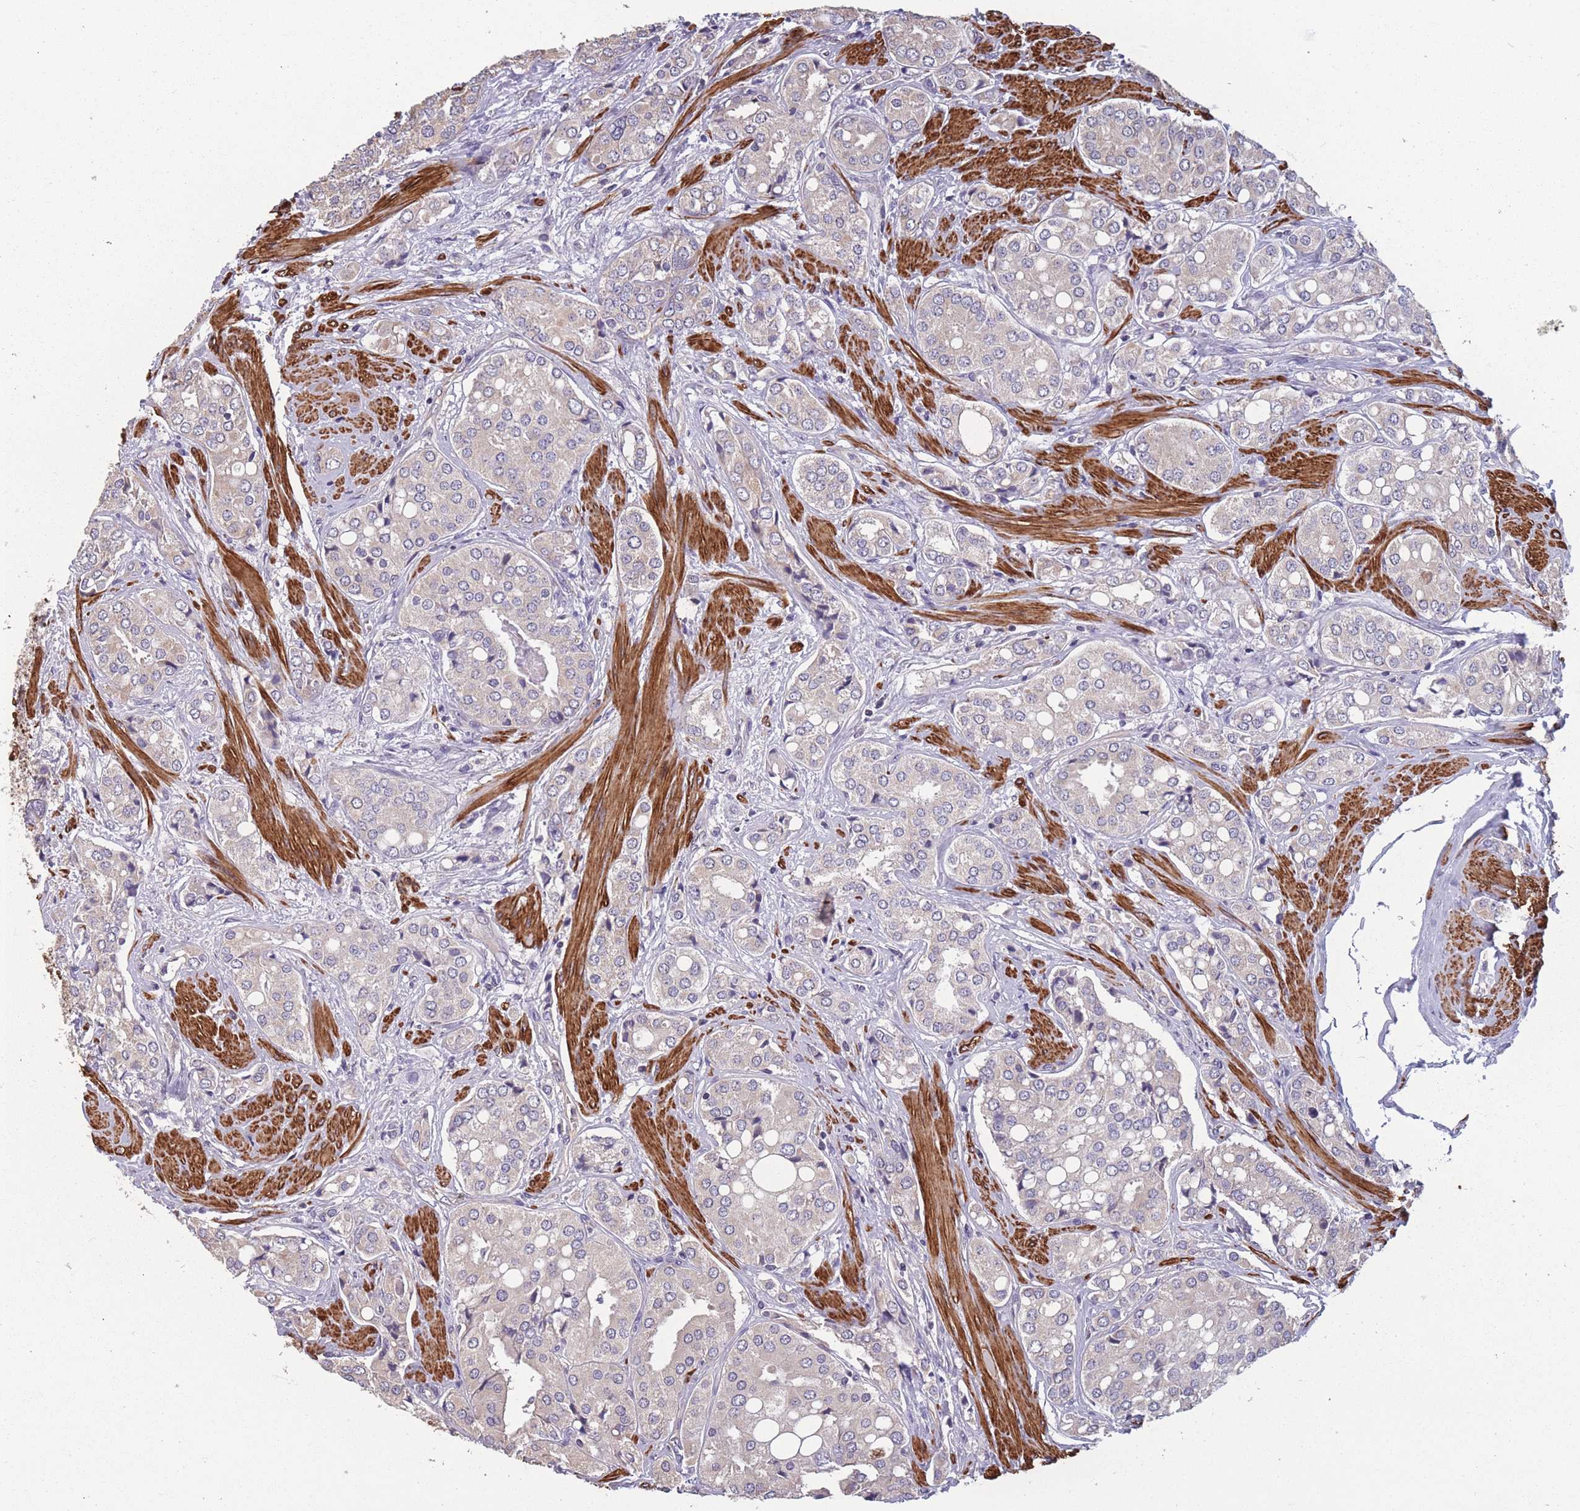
{"staining": {"intensity": "negative", "quantity": "none", "location": "none"}, "tissue": "prostate cancer", "cell_type": "Tumor cells", "image_type": "cancer", "snomed": [{"axis": "morphology", "description": "Adenocarcinoma, High grade"}, {"axis": "topography", "description": "Prostate"}], "caption": "Immunohistochemistry (IHC) of prostate cancer (high-grade adenocarcinoma) exhibits no positivity in tumor cells.", "gene": "TOMM40L", "patient": {"sex": "male", "age": 71}}